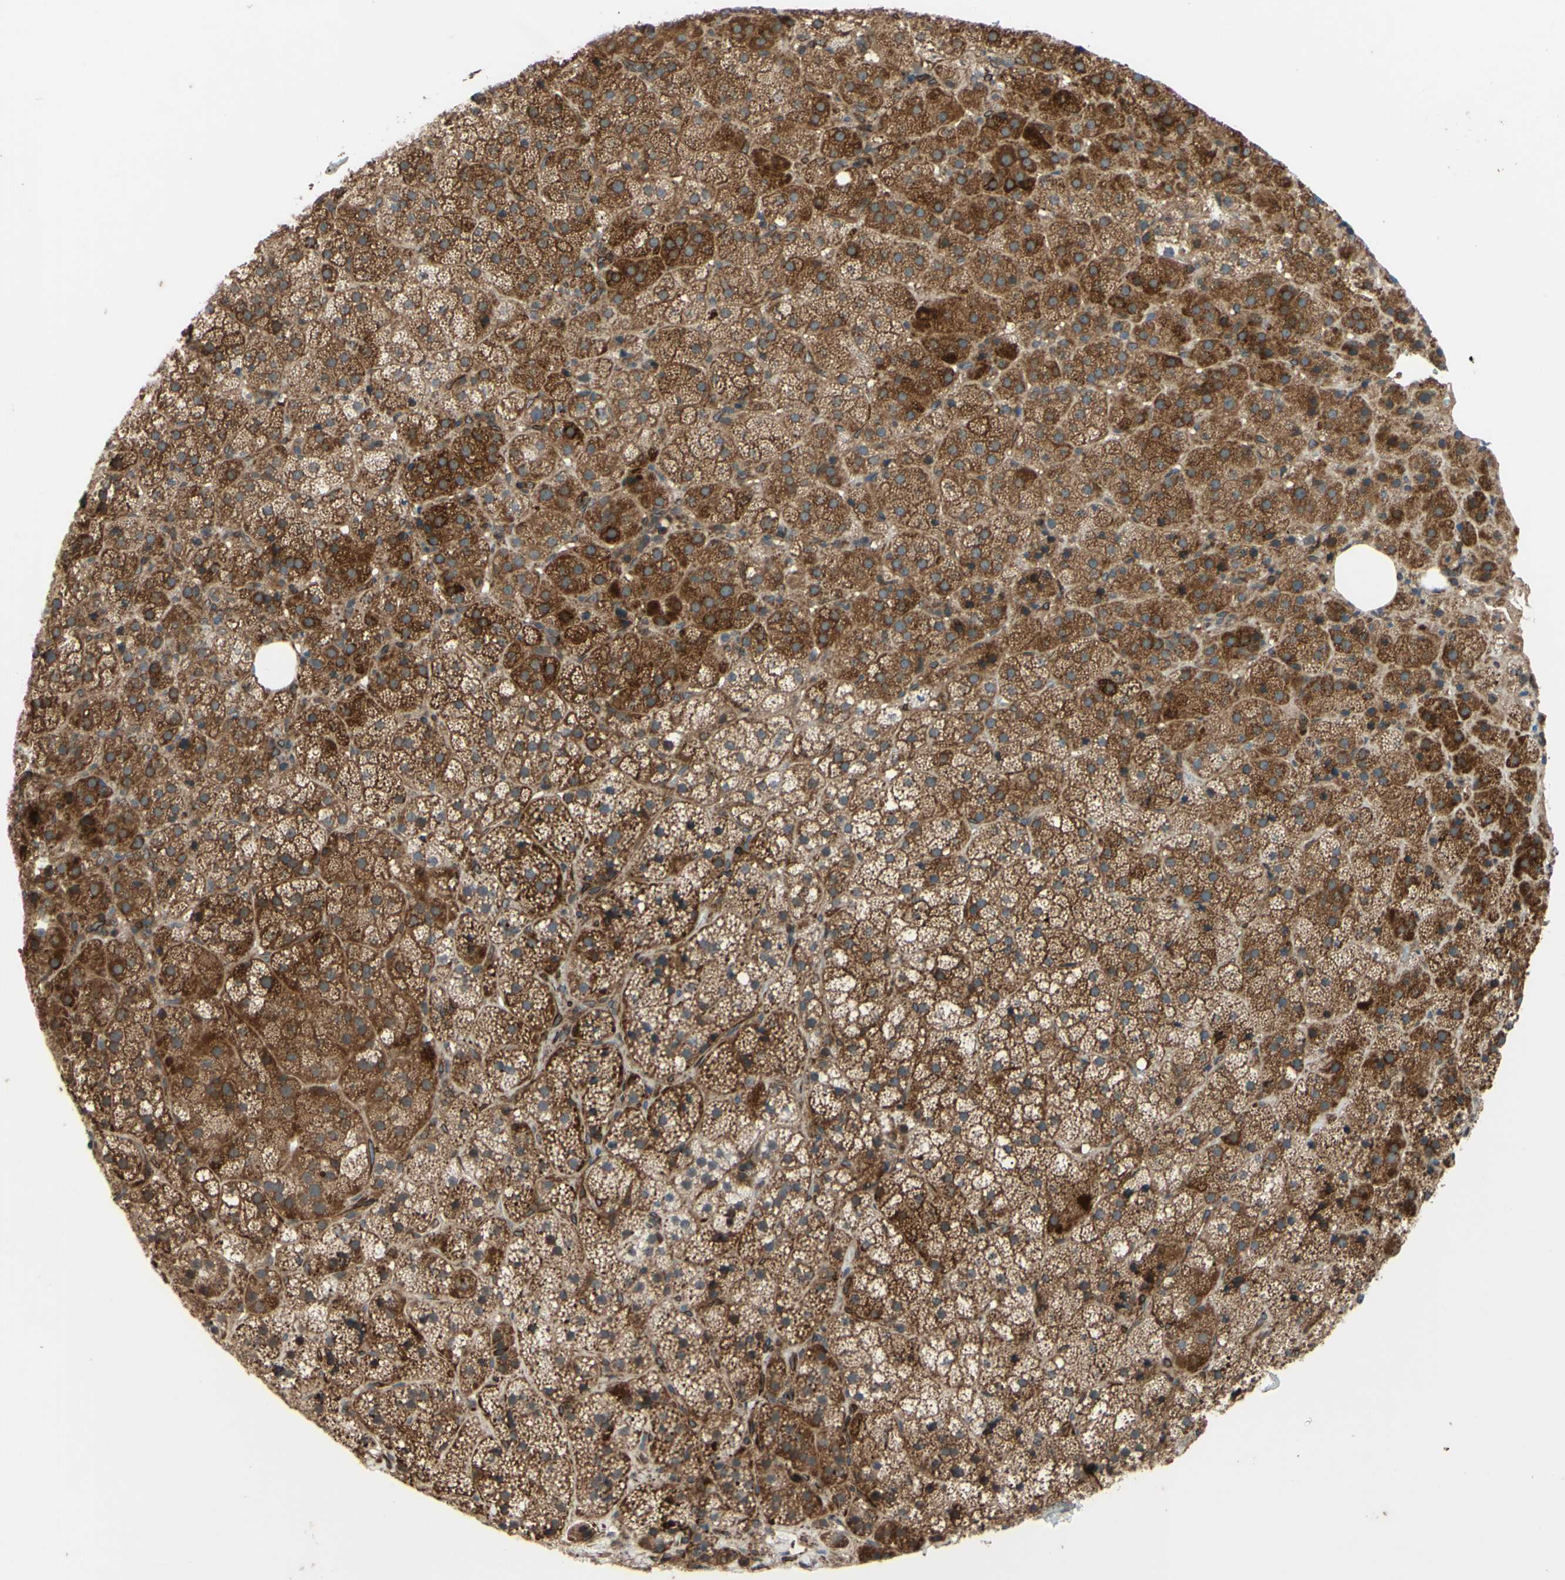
{"staining": {"intensity": "strong", "quantity": ">75%", "location": "cytoplasmic/membranous"}, "tissue": "adrenal gland", "cell_type": "Glandular cells", "image_type": "normal", "snomed": [{"axis": "morphology", "description": "Normal tissue, NOS"}, {"axis": "topography", "description": "Adrenal gland"}], "caption": "Protein analysis of normal adrenal gland exhibits strong cytoplasmic/membranous expression in approximately >75% of glandular cells. (Stains: DAB (3,3'-diaminobenzidine) in brown, nuclei in blue, Microscopy: brightfield microscopy at high magnification).", "gene": "PRAF2", "patient": {"sex": "female", "age": 57}}